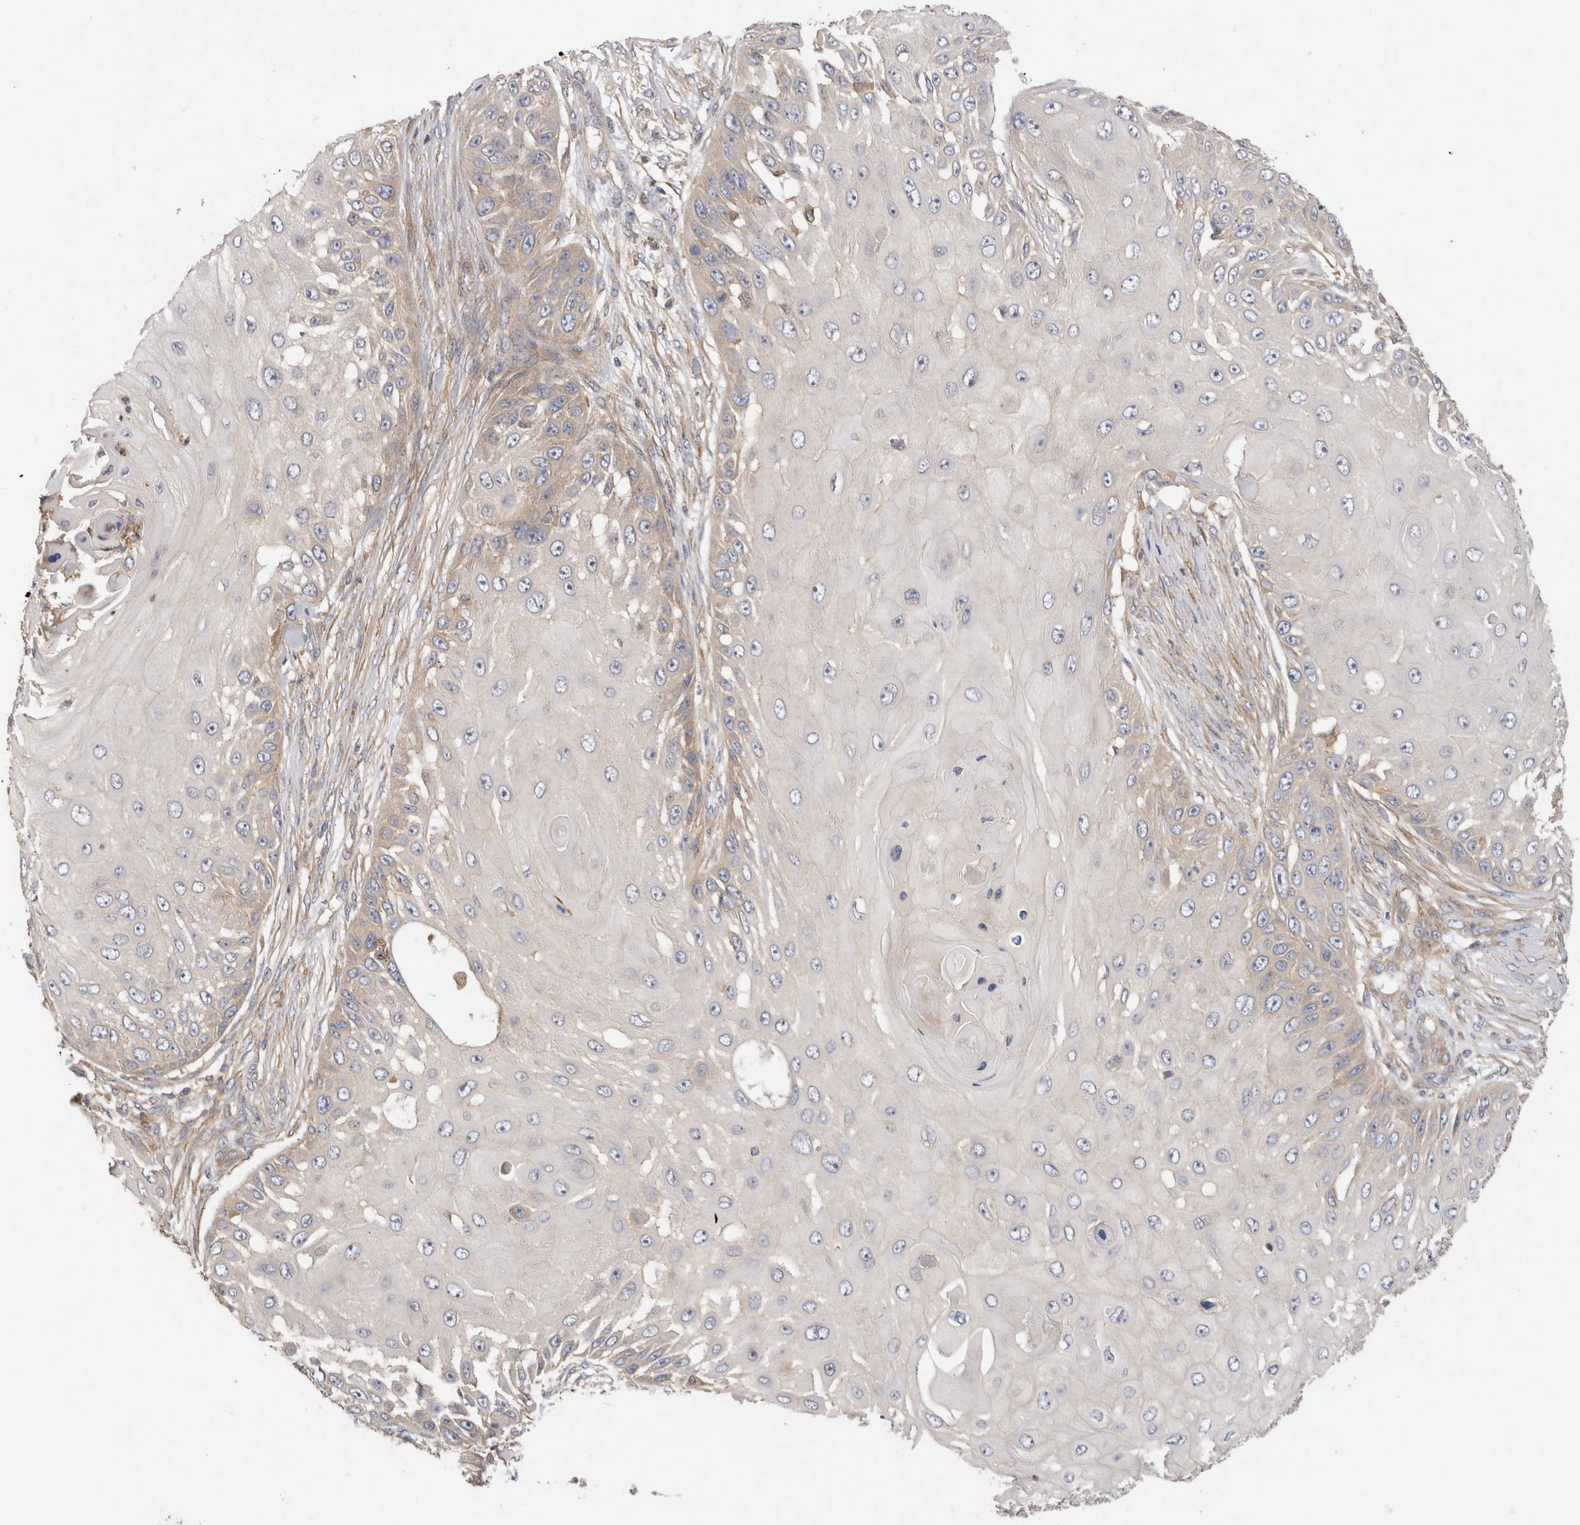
{"staining": {"intensity": "weak", "quantity": "<25%", "location": "cytoplasmic/membranous"}, "tissue": "skin cancer", "cell_type": "Tumor cells", "image_type": "cancer", "snomed": [{"axis": "morphology", "description": "Squamous cell carcinoma, NOS"}, {"axis": "topography", "description": "Skin"}], "caption": "Skin cancer (squamous cell carcinoma) stained for a protein using IHC demonstrates no expression tumor cells.", "gene": "SGK3", "patient": {"sex": "female", "age": 44}}